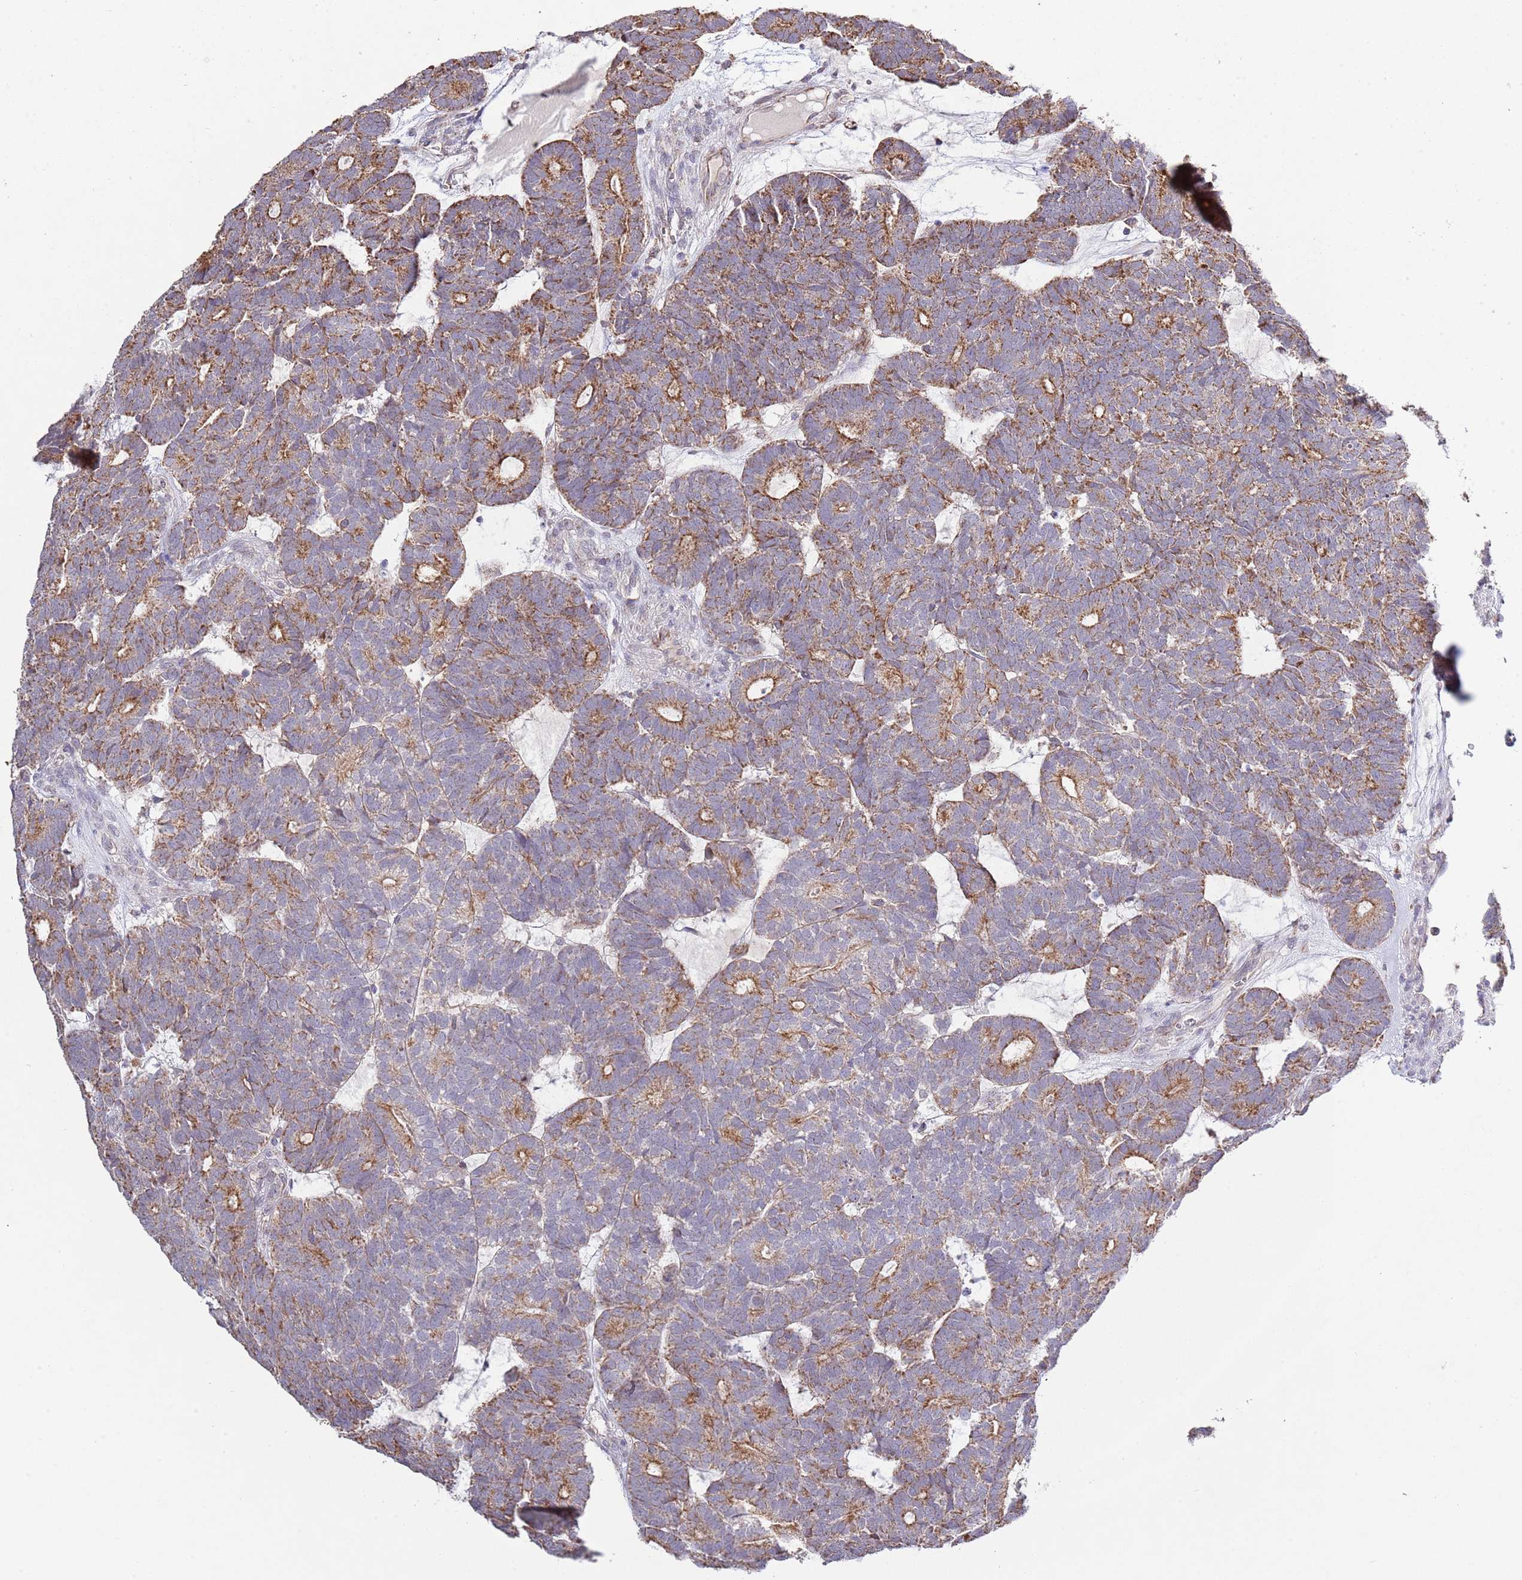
{"staining": {"intensity": "moderate", "quantity": ">75%", "location": "cytoplasmic/membranous"}, "tissue": "head and neck cancer", "cell_type": "Tumor cells", "image_type": "cancer", "snomed": [{"axis": "morphology", "description": "Adenocarcinoma, NOS"}, {"axis": "topography", "description": "Head-Neck"}], "caption": "IHC staining of head and neck cancer (adenocarcinoma), which exhibits medium levels of moderate cytoplasmic/membranous staining in about >75% of tumor cells indicating moderate cytoplasmic/membranous protein staining. The staining was performed using DAB (3,3'-diaminobenzidine) (brown) for protein detection and nuclei were counterstained in hematoxylin (blue).", "gene": "IVD", "patient": {"sex": "female", "age": 81}}